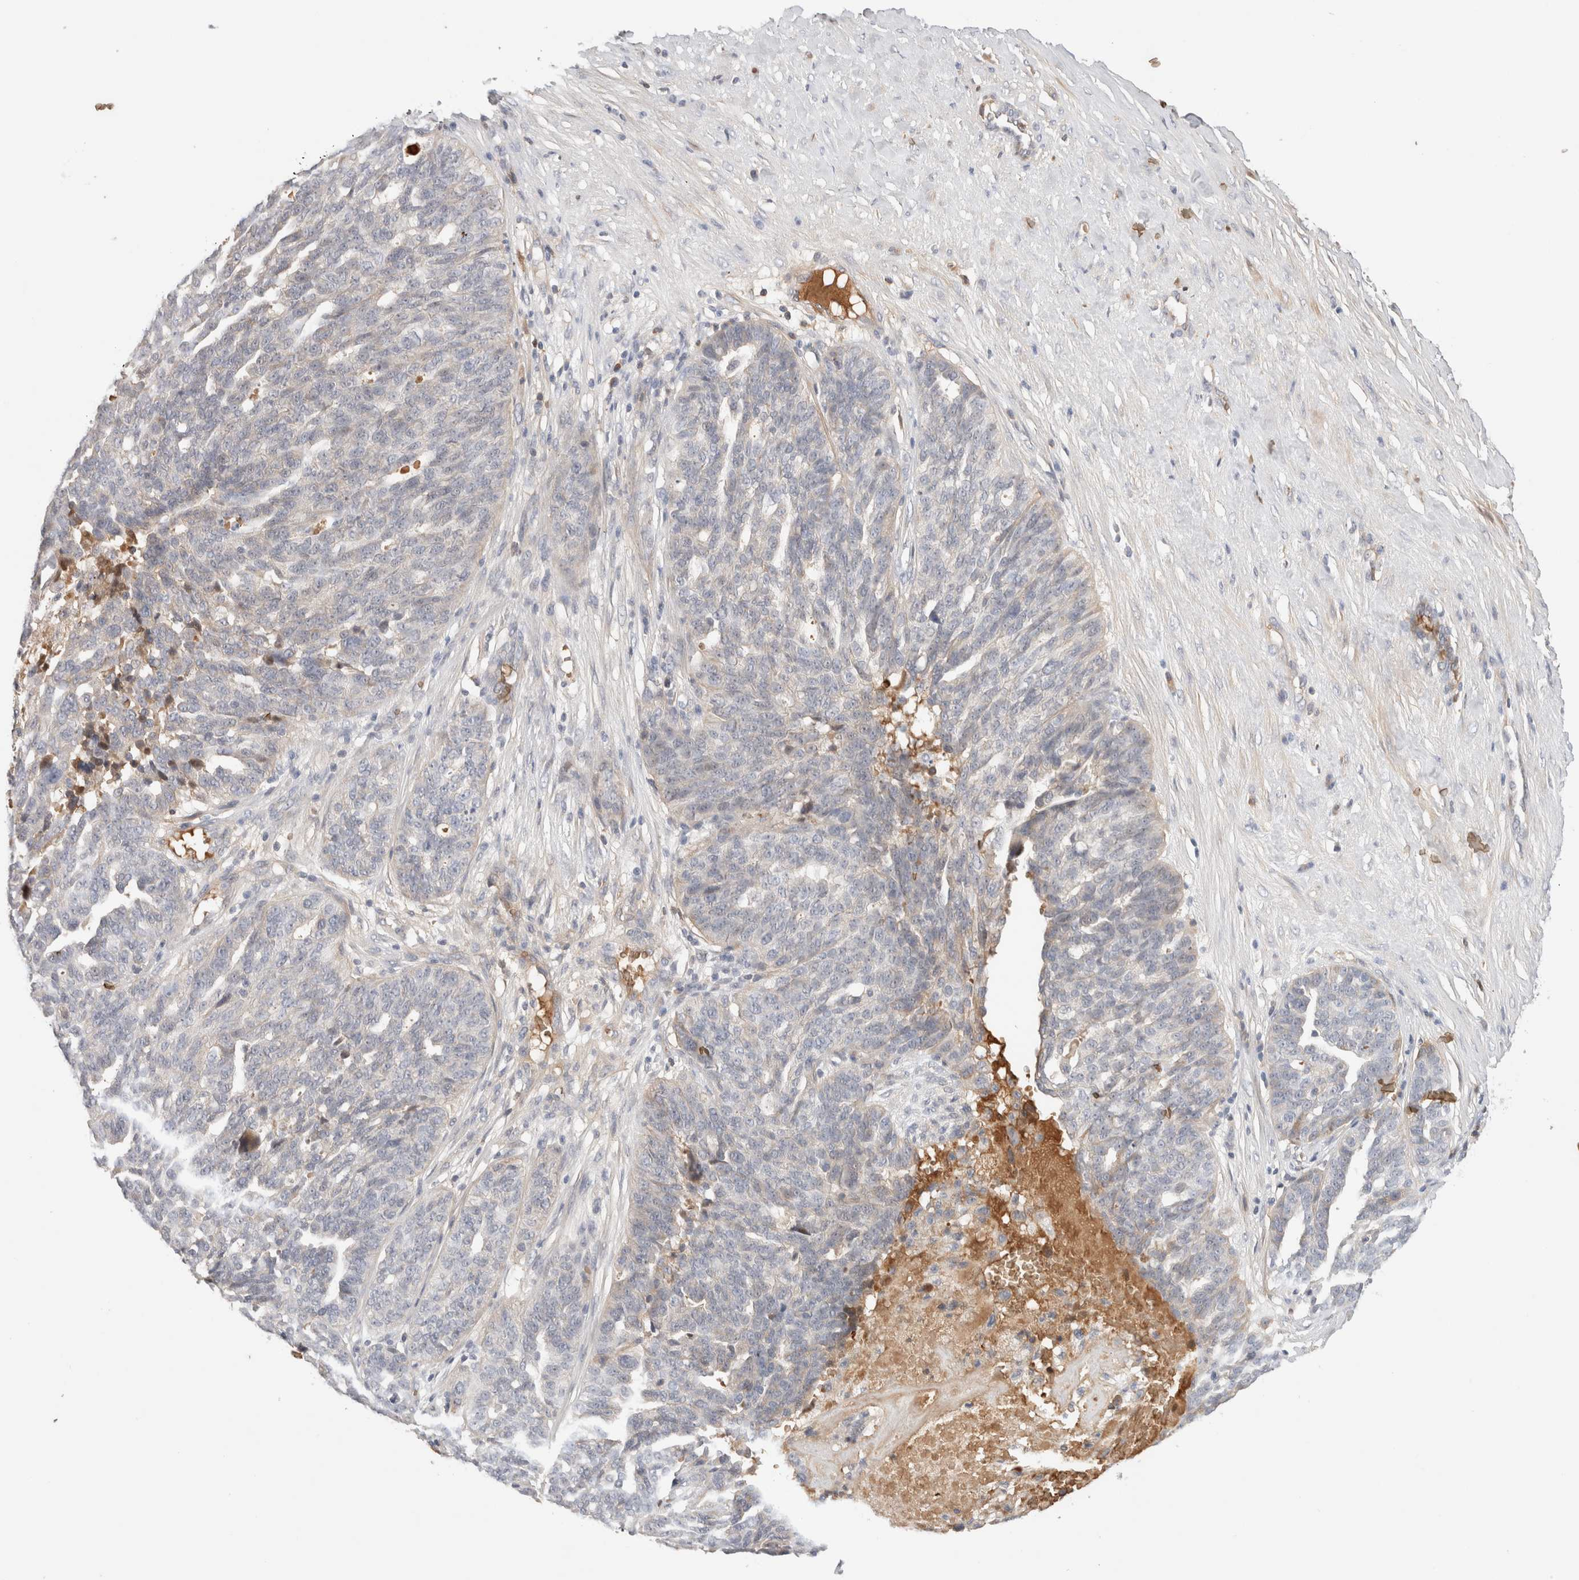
{"staining": {"intensity": "weak", "quantity": "<25%", "location": "cytoplasmic/membranous"}, "tissue": "ovarian cancer", "cell_type": "Tumor cells", "image_type": "cancer", "snomed": [{"axis": "morphology", "description": "Cystadenocarcinoma, serous, NOS"}, {"axis": "topography", "description": "Ovary"}], "caption": "This is an immunohistochemistry photomicrograph of human ovarian cancer. There is no staining in tumor cells.", "gene": "MST1", "patient": {"sex": "female", "age": 59}}